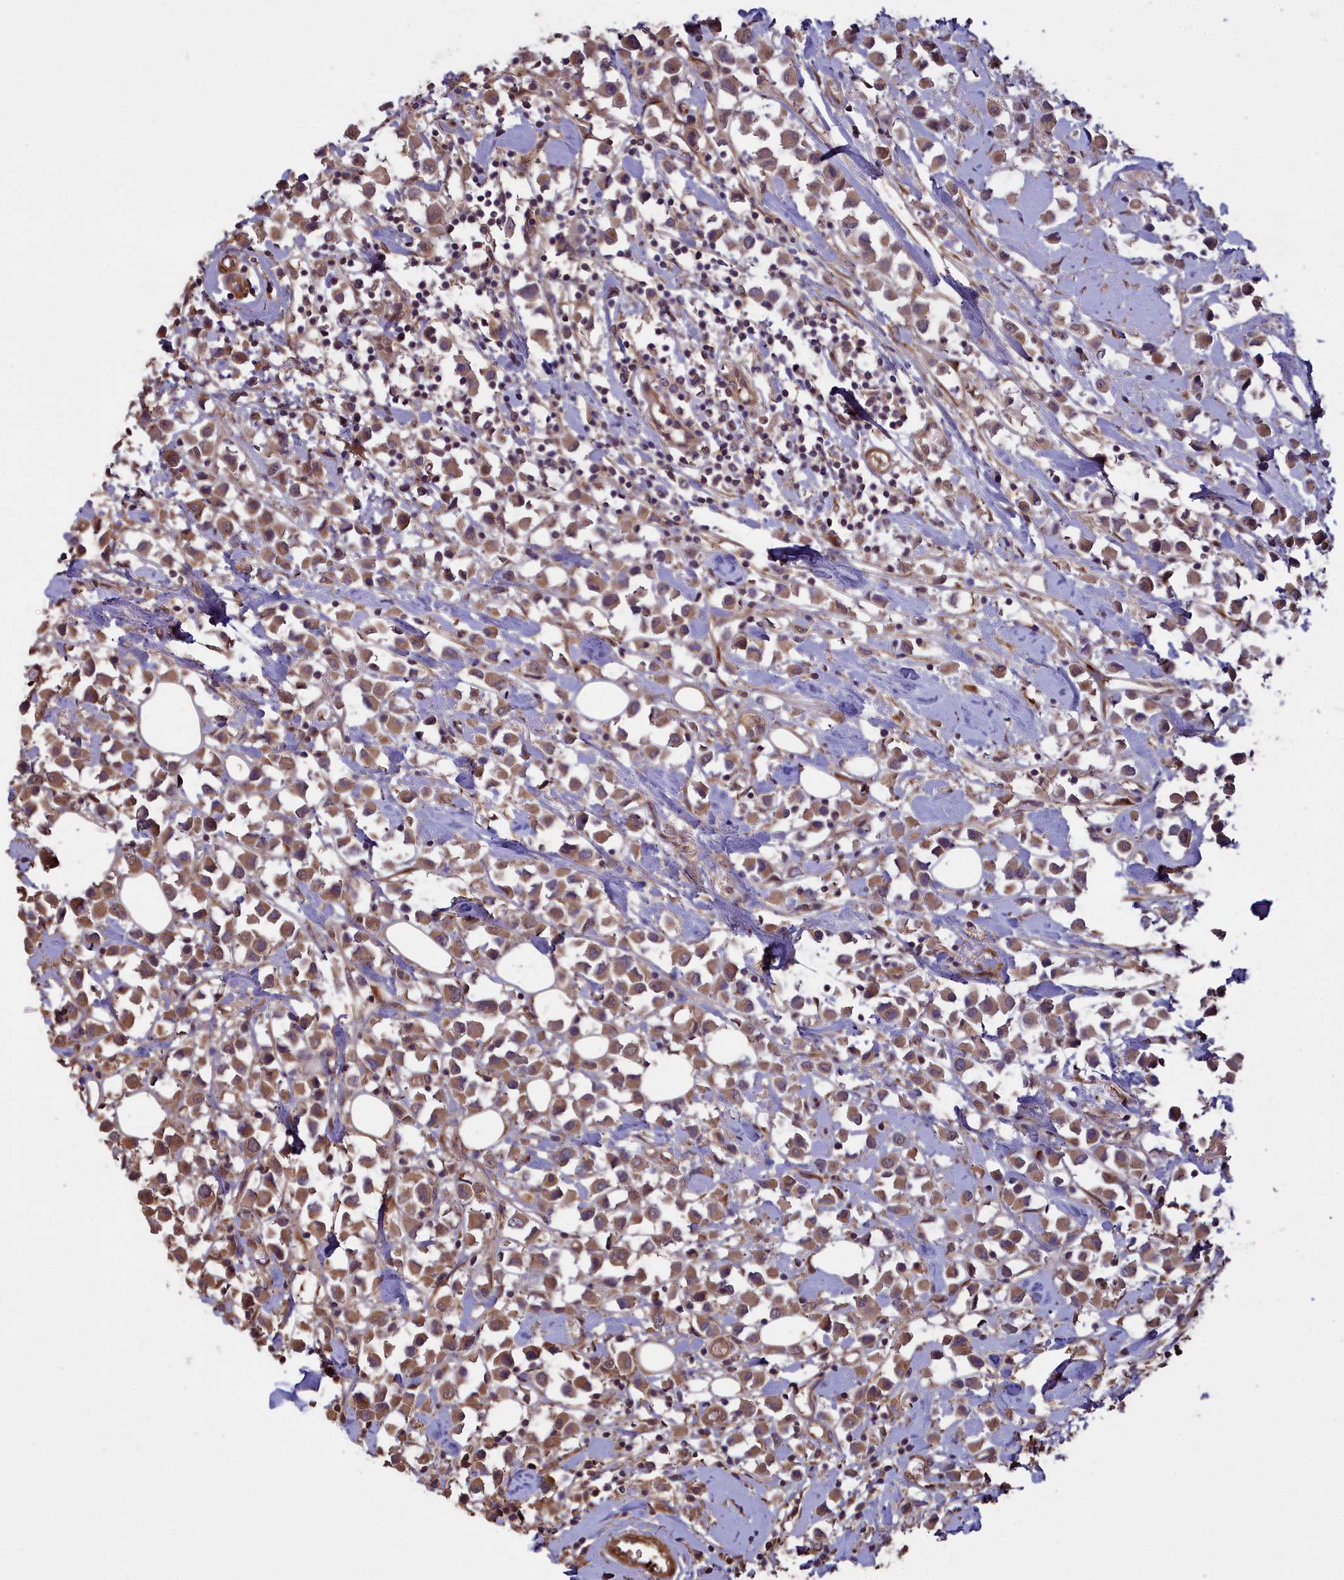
{"staining": {"intensity": "moderate", "quantity": ">75%", "location": "cytoplasmic/membranous"}, "tissue": "breast cancer", "cell_type": "Tumor cells", "image_type": "cancer", "snomed": [{"axis": "morphology", "description": "Duct carcinoma"}, {"axis": "topography", "description": "Breast"}], "caption": "This micrograph displays breast cancer (infiltrating ductal carcinoma) stained with immunohistochemistry (IHC) to label a protein in brown. The cytoplasmic/membranous of tumor cells show moderate positivity for the protein. Nuclei are counter-stained blue.", "gene": "ATP6V0A2", "patient": {"sex": "female", "age": 61}}